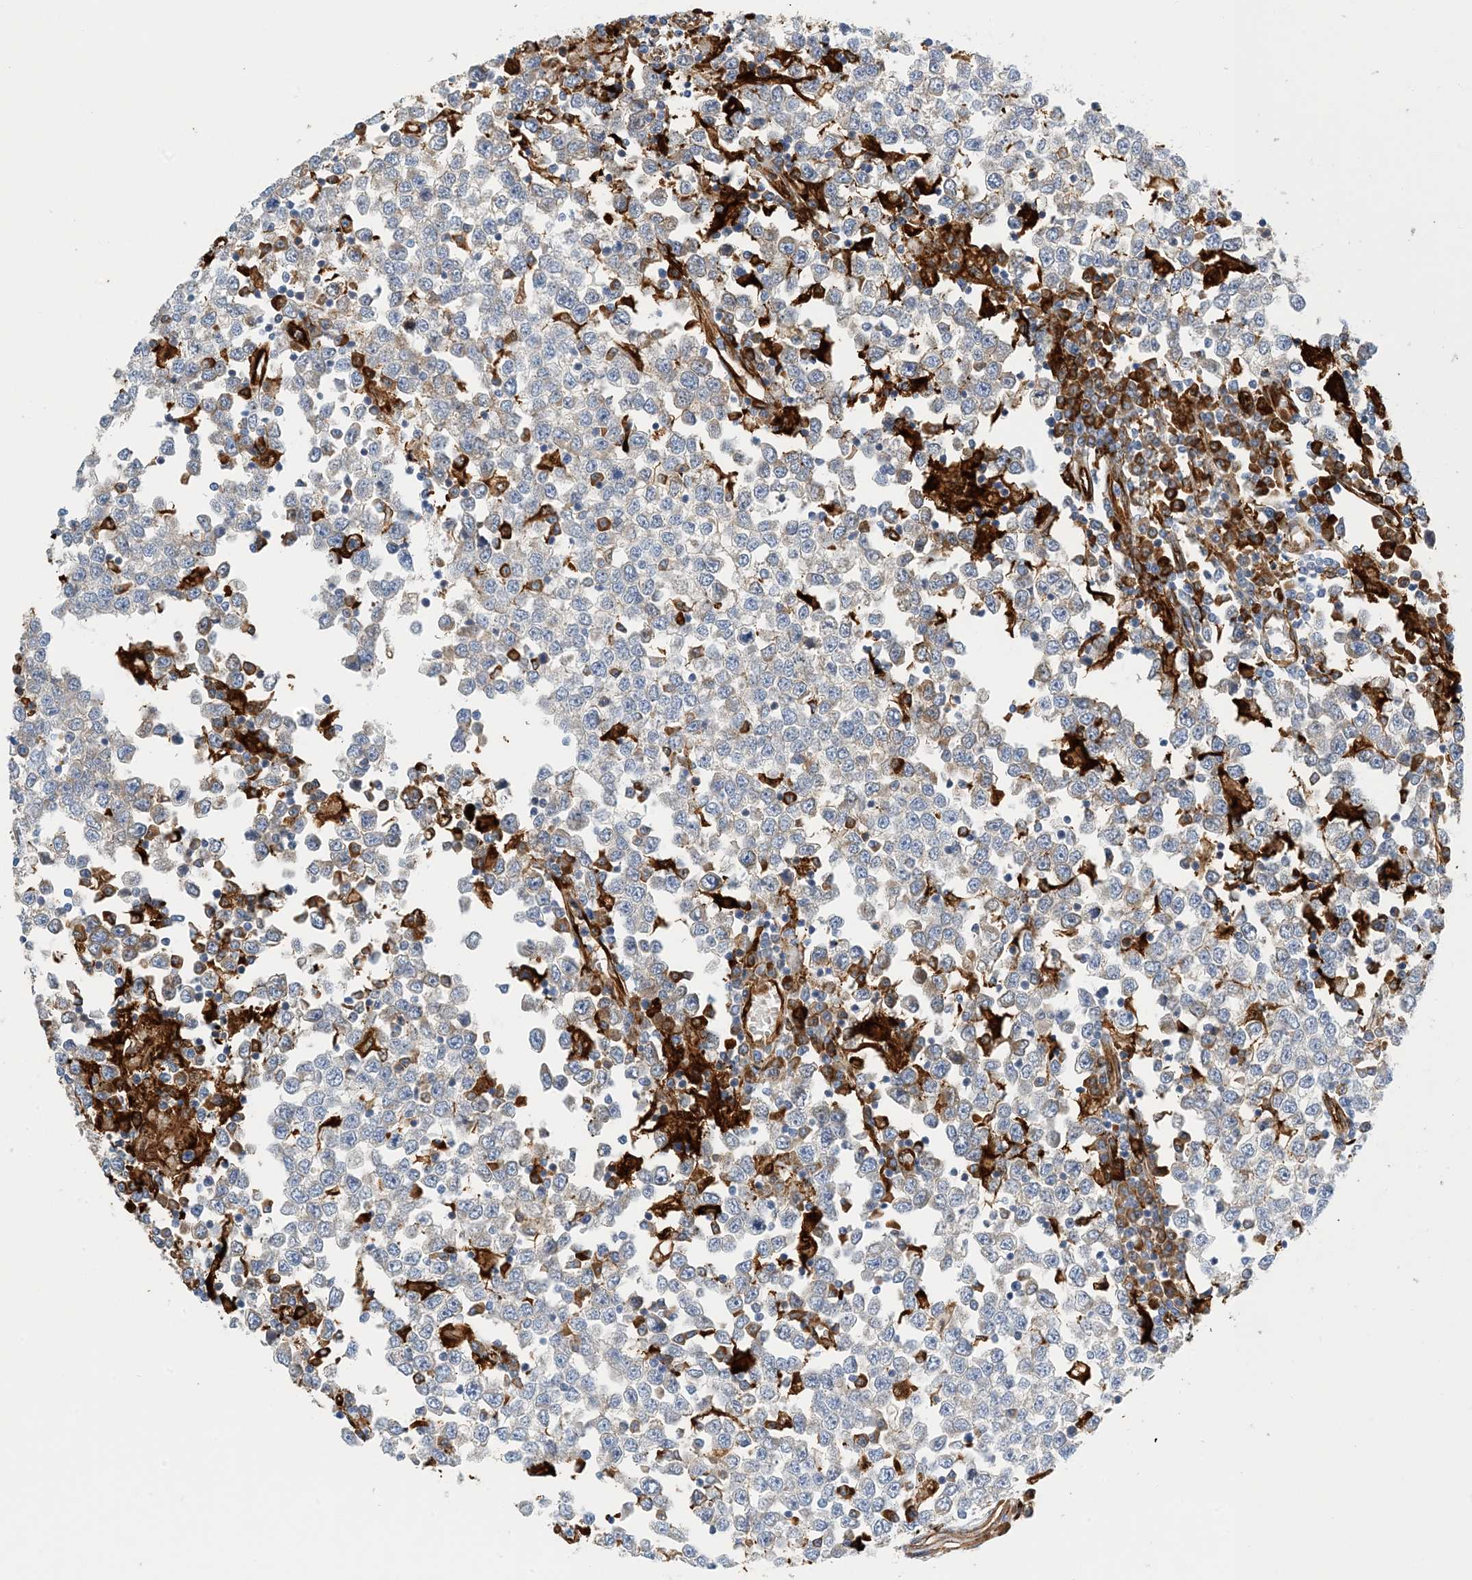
{"staining": {"intensity": "weak", "quantity": "<25%", "location": "cytoplasmic/membranous"}, "tissue": "testis cancer", "cell_type": "Tumor cells", "image_type": "cancer", "snomed": [{"axis": "morphology", "description": "Seminoma, NOS"}, {"axis": "topography", "description": "Testis"}], "caption": "Image shows no significant protein expression in tumor cells of testis cancer (seminoma). The staining was performed using DAB (3,3'-diaminobenzidine) to visualize the protein expression in brown, while the nuclei were stained in blue with hematoxylin (Magnification: 20x).", "gene": "PCDHA2", "patient": {"sex": "male", "age": 65}}